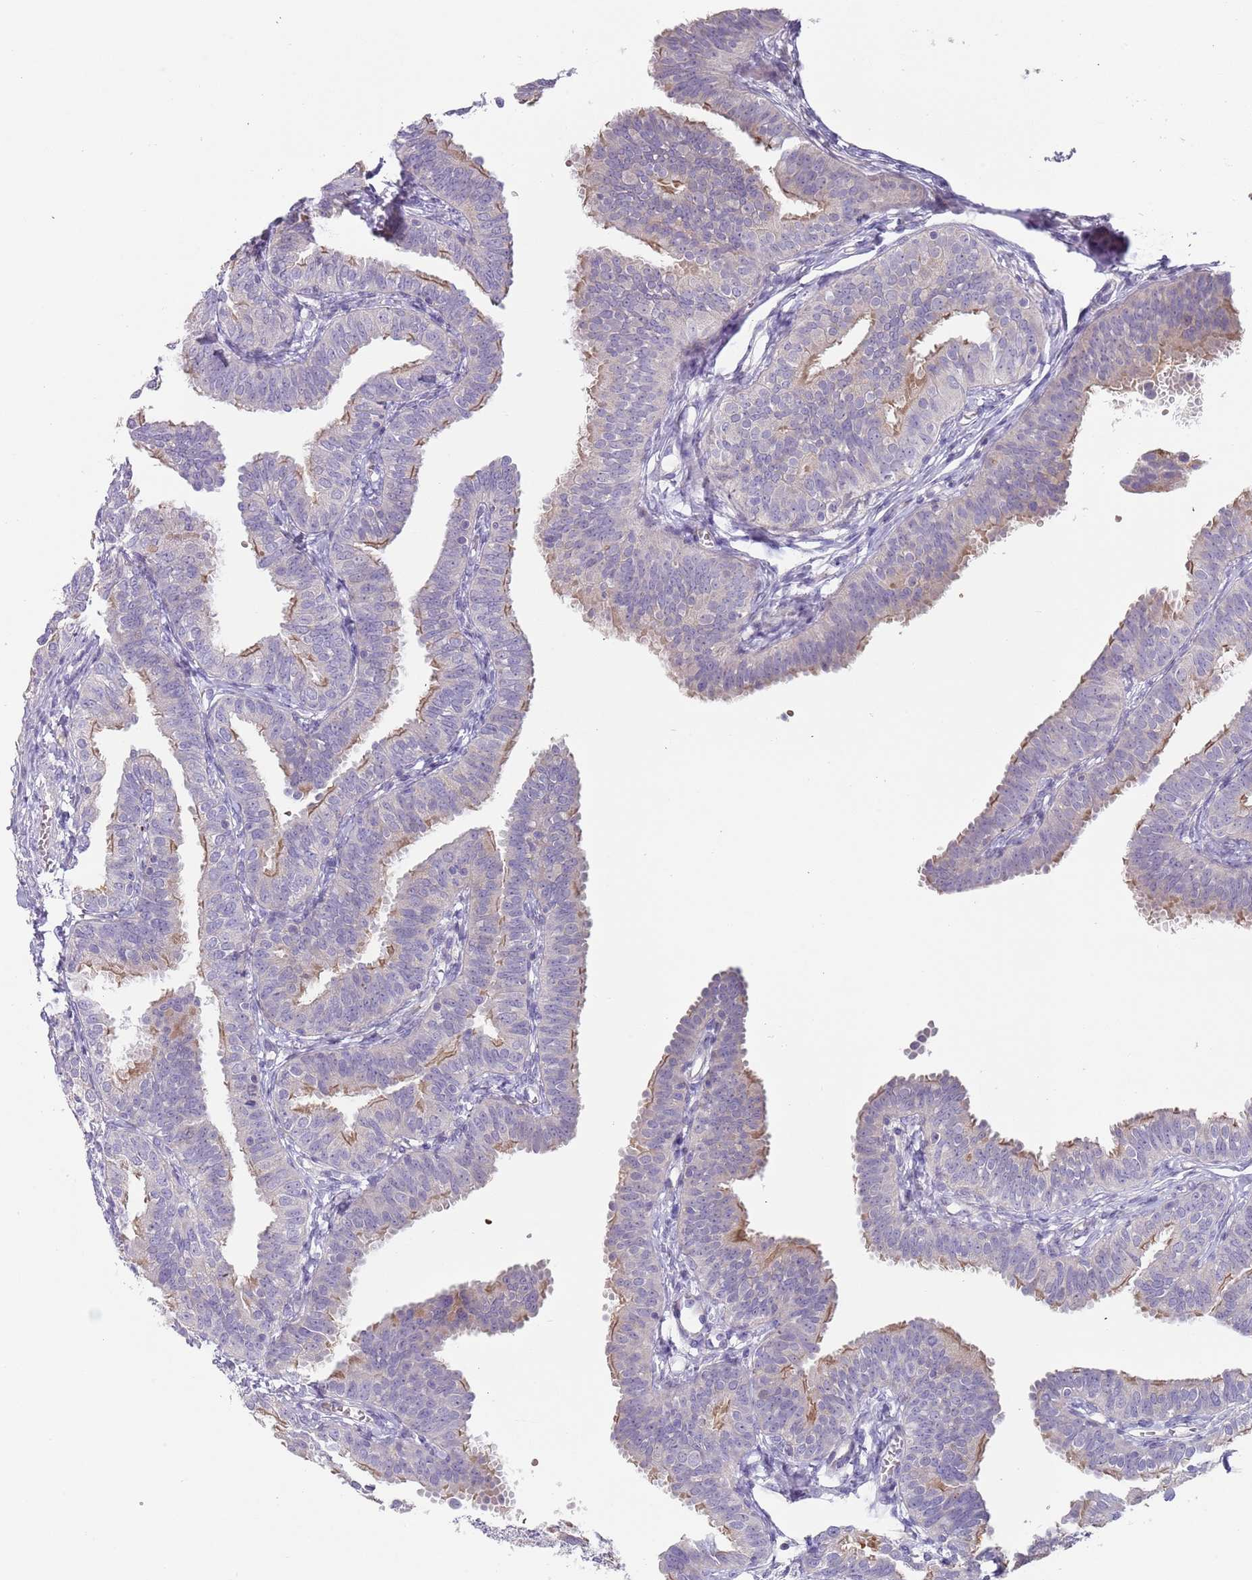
{"staining": {"intensity": "moderate", "quantity": "25%-75%", "location": "cytoplasmic/membranous"}, "tissue": "fallopian tube", "cell_type": "Glandular cells", "image_type": "normal", "snomed": [{"axis": "morphology", "description": "Normal tissue, NOS"}, {"axis": "topography", "description": "Fallopian tube"}], "caption": "A brown stain labels moderate cytoplasmic/membranous staining of a protein in glandular cells of normal fallopian tube. Immunohistochemistry (ihc) stains the protein of interest in brown and the nuclei are stained blue.", "gene": "PRAC1", "patient": {"sex": "female", "age": 35}}